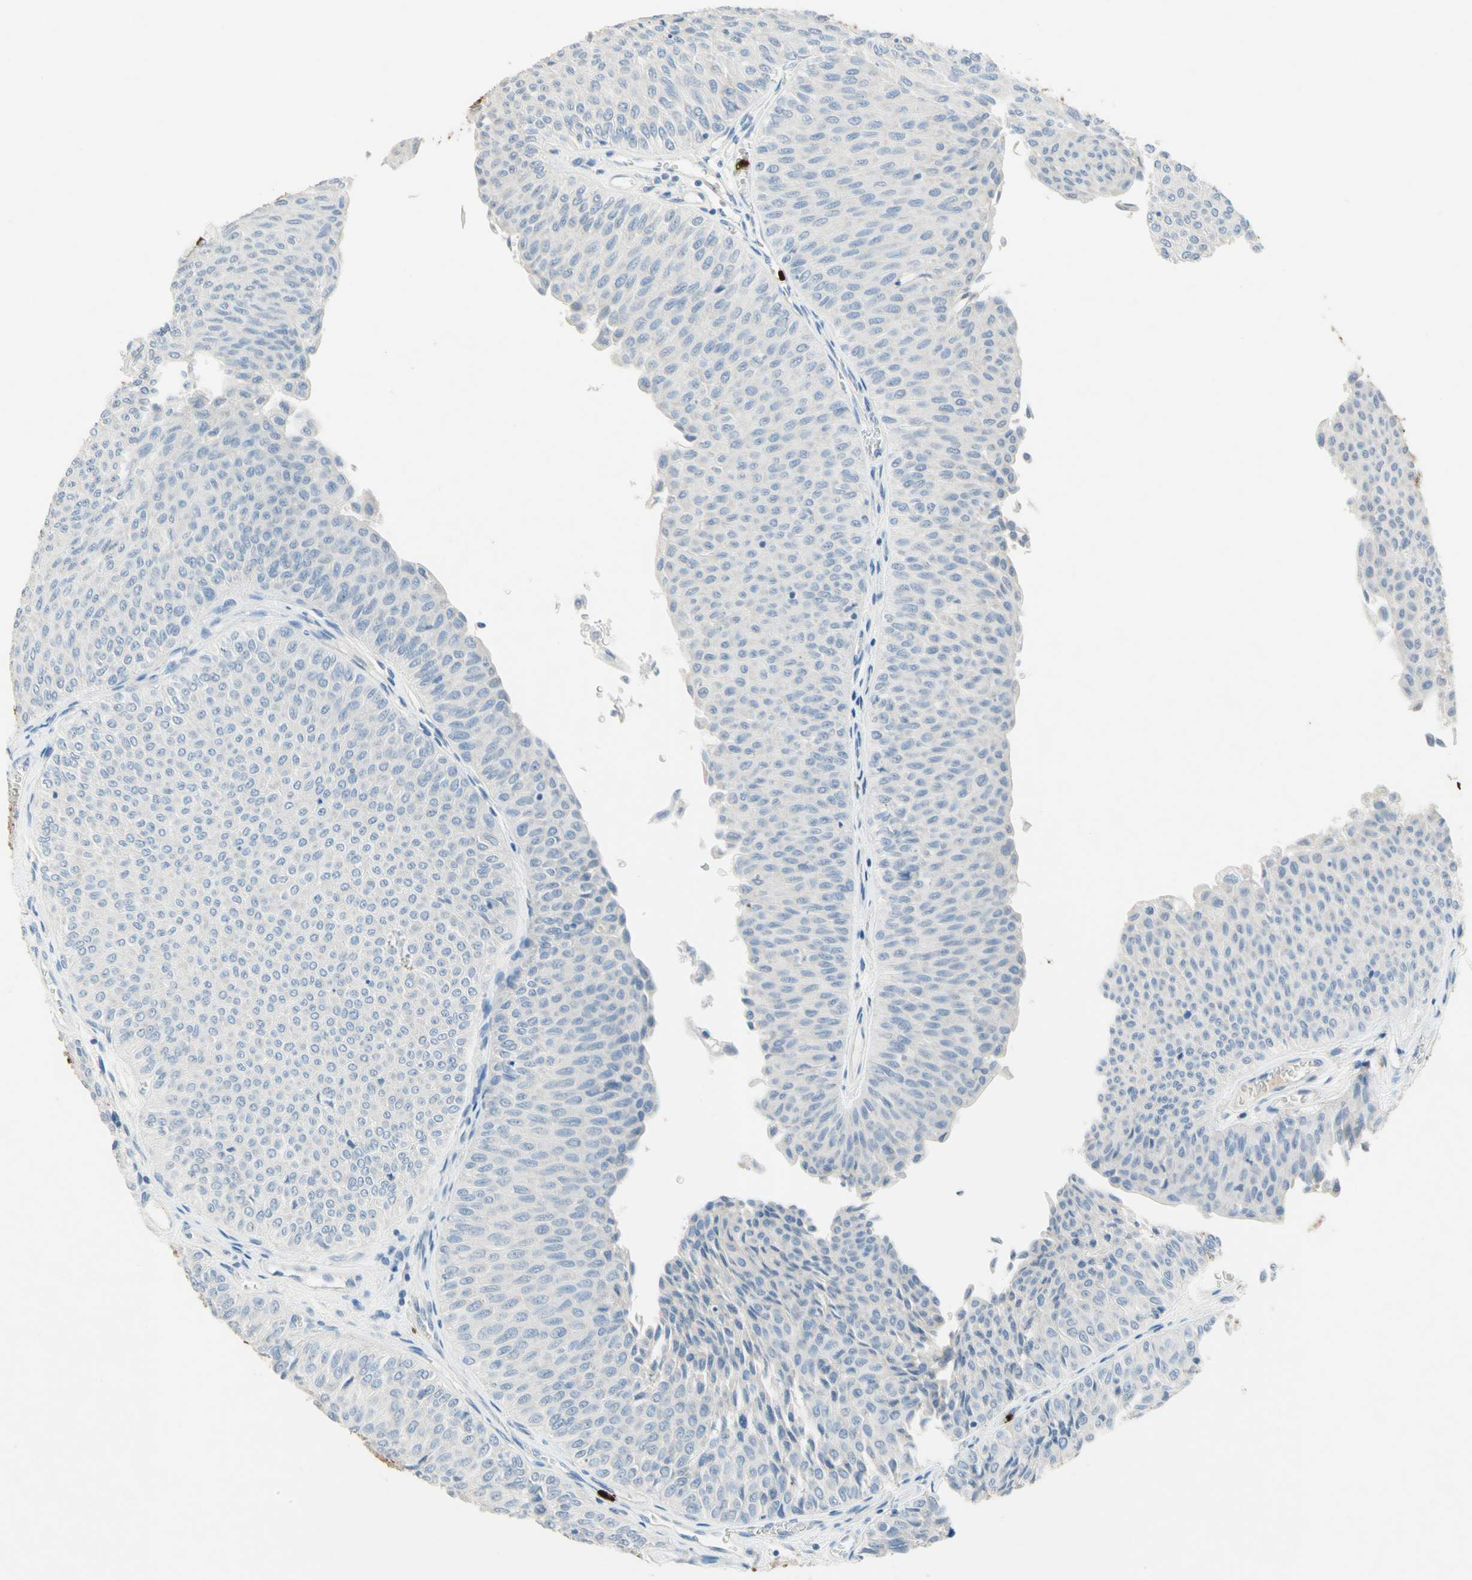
{"staining": {"intensity": "negative", "quantity": "none", "location": "none"}, "tissue": "urothelial cancer", "cell_type": "Tumor cells", "image_type": "cancer", "snomed": [{"axis": "morphology", "description": "Urothelial carcinoma, Low grade"}, {"axis": "topography", "description": "Urinary bladder"}], "caption": "Immunohistochemical staining of human urothelial cancer displays no significant positivity in tumor cells. (DAB immunohistochemistry (IHC) with hematoxylin counter stain).", "gene": "NFKBIZ", "patient": {"sex": "male", "age": 78}}